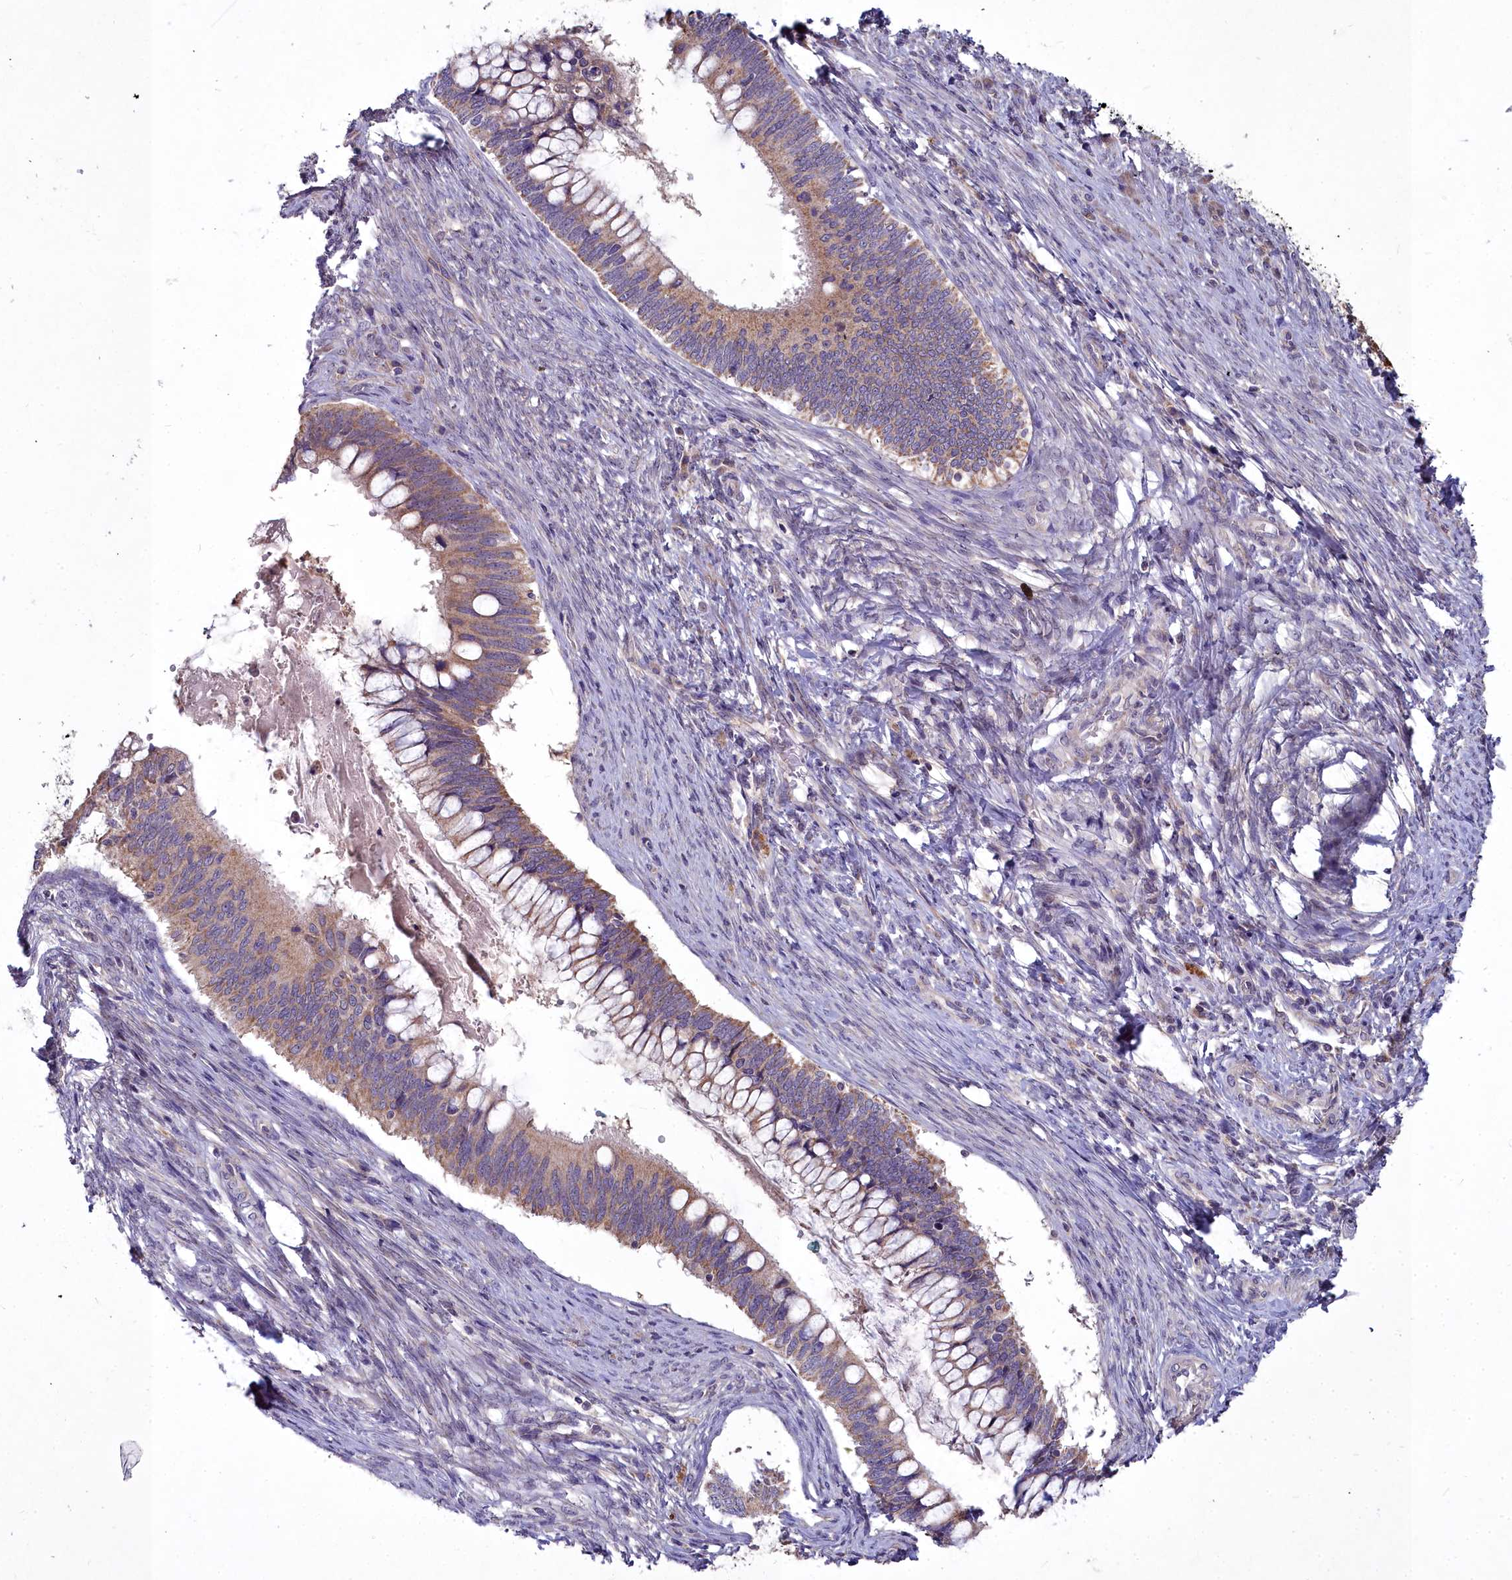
{"staining": {"intensity": "moderate", "quantity": ">75%", "location": "cytoplasmic/membranous"}, "tissue": "cervical cancer", "cell_type": "Tumor cells", "image_type": "cancer", "snomed": [{"axis": "morphology", "description": "Adenocarcinoma, NOS"}, {"axis": "topography", "description": "Cervix"}], "caption": "Adenocarcinoma (cervical) stained with immunohistochemistry (IHC) displays moderate cytoplasmic/membranous expression in approximately >75% of tumor cells.", "gene": "MICU2", "patient": {"sex": "female", "age": 42}}